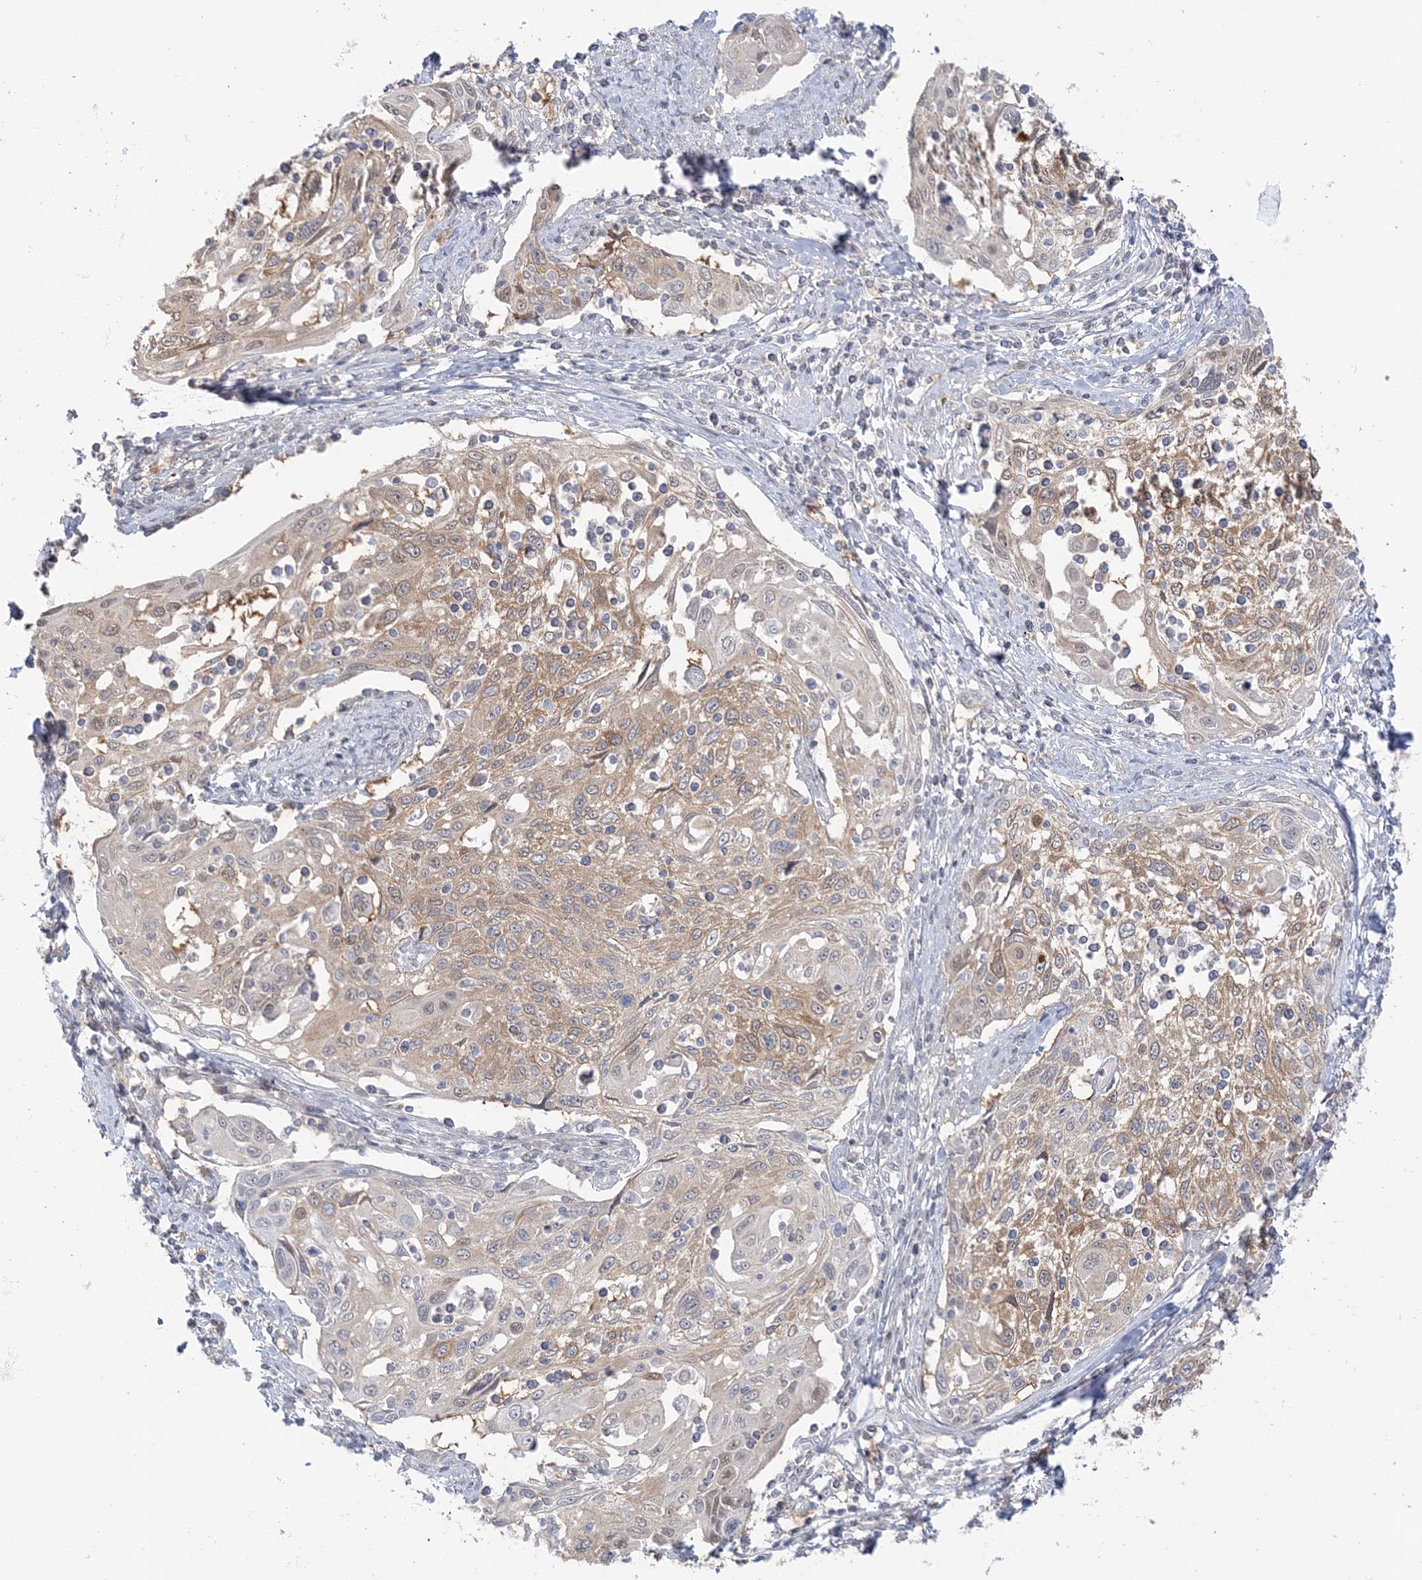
{"staining": {"intensity": "moderate", "quantity": "<25%", "location": "cytoplasmic/membranous"}, "tissue": "cervical cancer", "cell_type": "Tumor cells", "image_type": "cancer", "snomed": [{"axis": "morphology", "description": "Squamous cell carcinoma, NOS"}, {"axis": "topography", "description": "Cervix"}], "caption": "Immunohistochemistry (IHC) photomicrograph of squamous cell carcinoma (cervical) stained for a protein (brown), which reveals low levels of moderate cytoplasmic/membranous positivity in approximately <25% of tumor cells.", "gene": "THADA", "patient": {"sex": "female", "age": 70}}